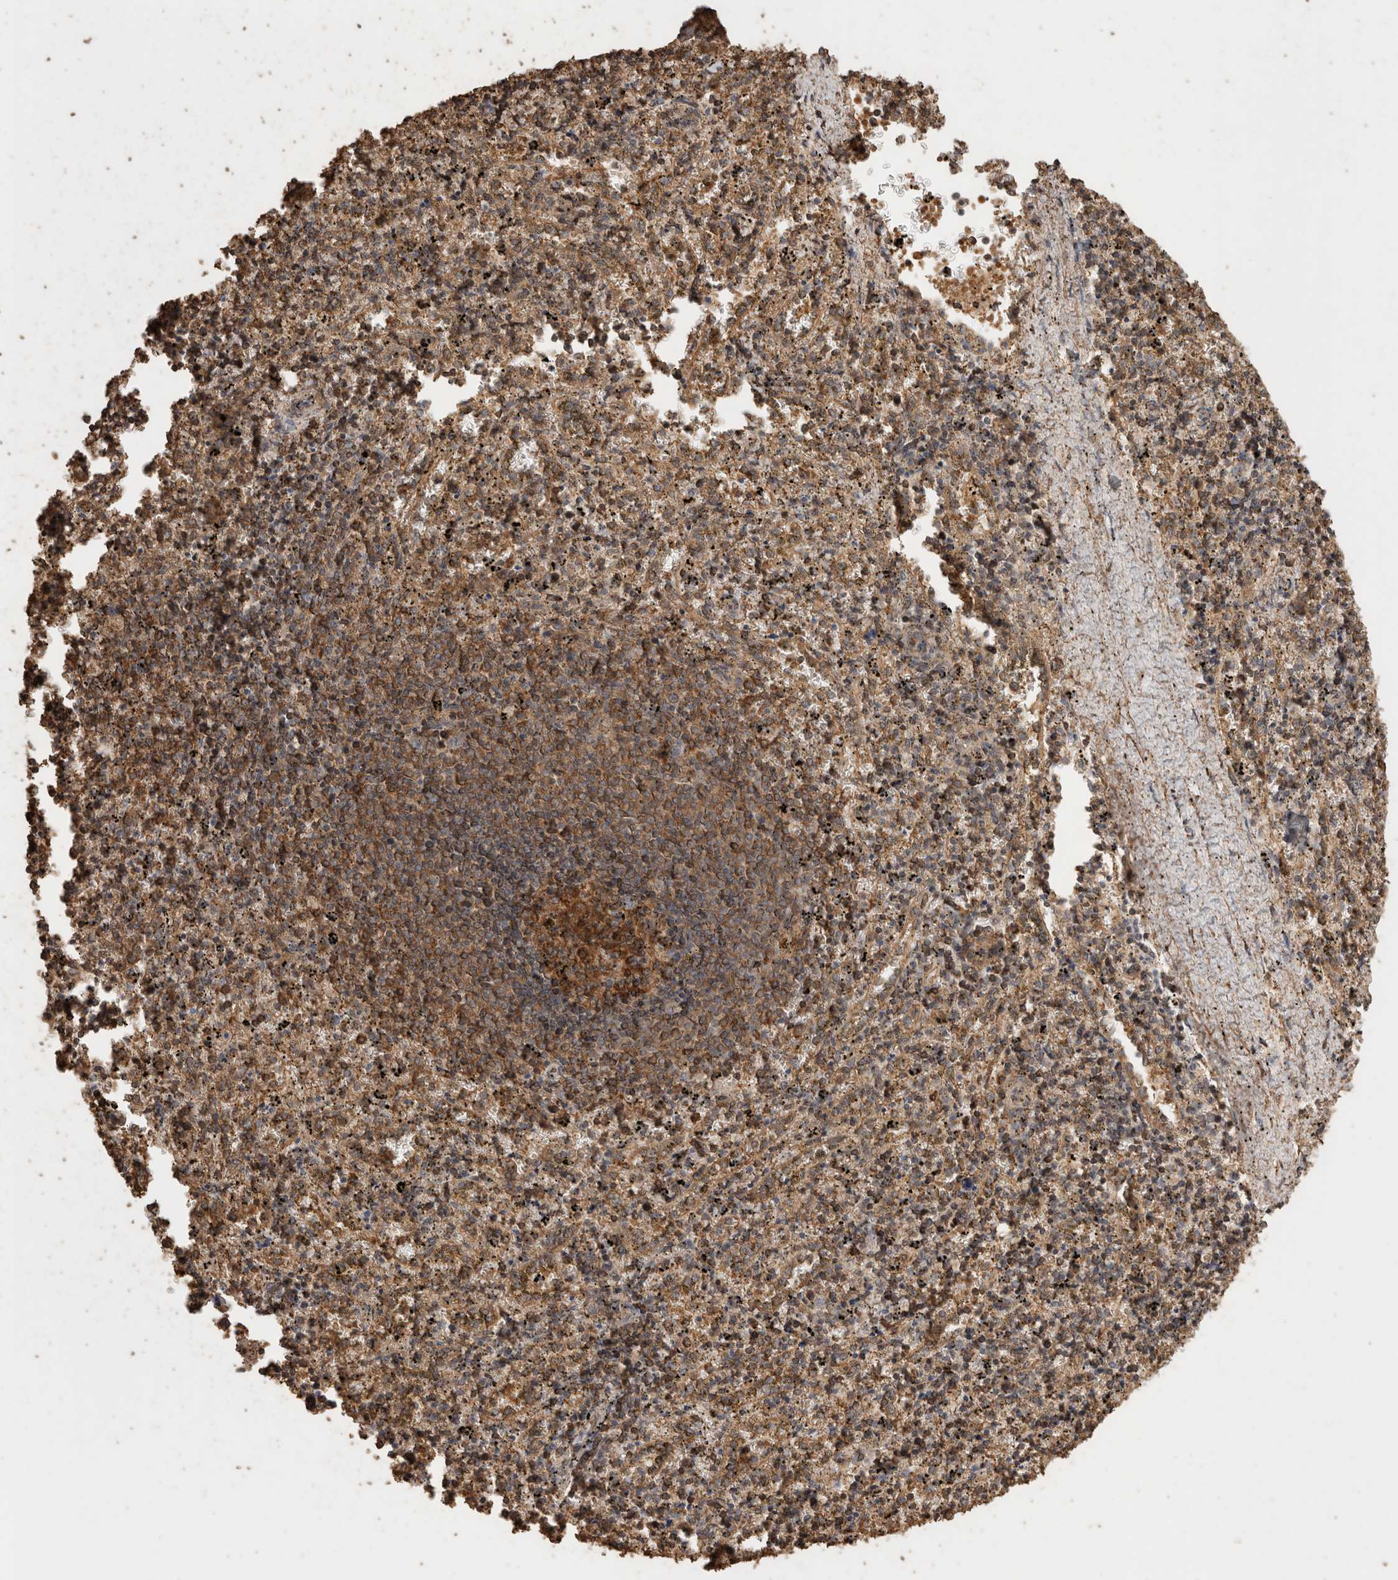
{"staining": {"intensity": "weak", "quantity": "25%-75%", "location": "cytoplasmic/membranous"}, "tissue": "spleen", "cell_type": "Cells in red pulp", "image_type": "normal", "snomed": [{"axis": "morphology", "description": "Normal tissue, NOS"}, {"axis": "topography", "description": "Spleen"}], "caption": "Cells in red pulp reveal low levels of weak cytoplasmic/membranous expression in about 25%-75% of cells in normal human spleen. Nuclei are stained in blue.", "gene": "CX3CL1", "patient": {"sex": "male", "age": 11}}